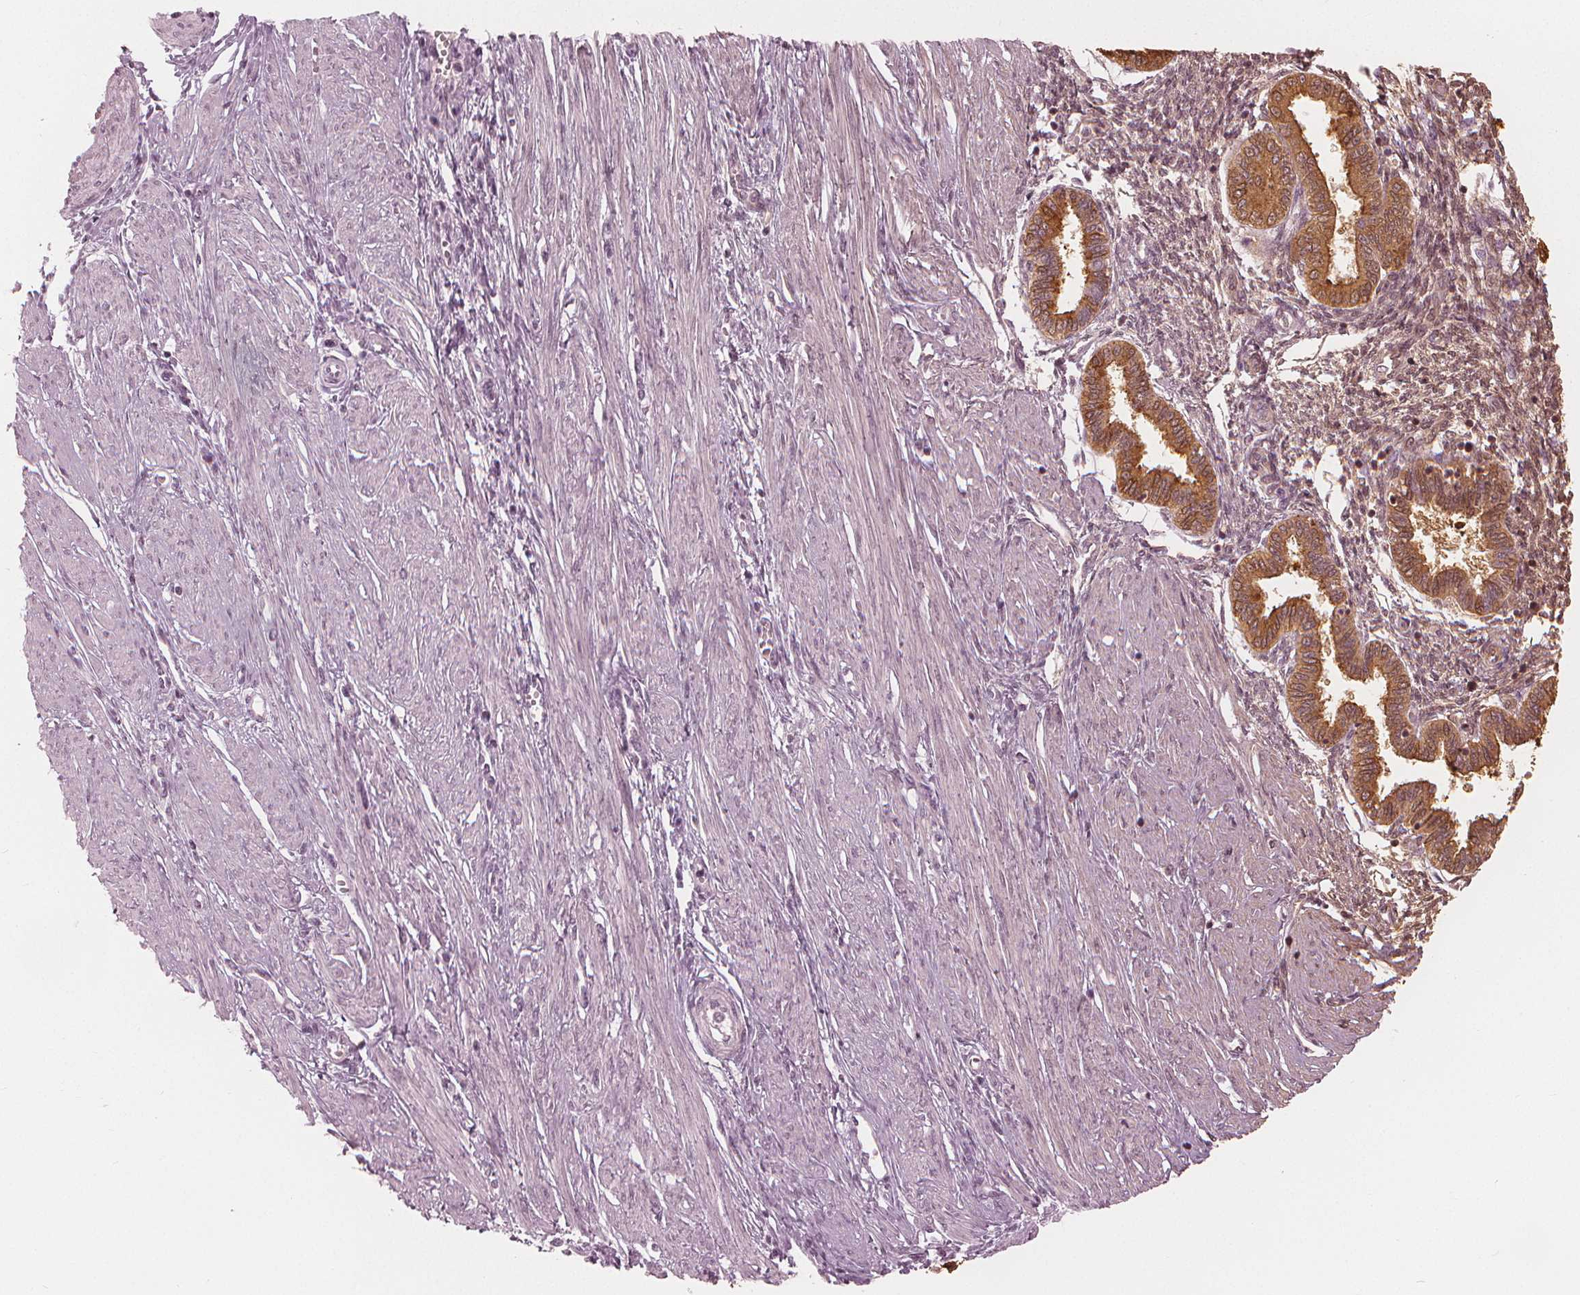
{"staining": {"intensity": "negative", "quantity": "none", "location": "none"}, "tissue": "endometrium", "cell_type": "Cells in endometrial stroma", "image_type": "normal", "snomed": [{"axis": "morphology", "description": "Normal tissue, NOS"}, {"axis": "topography", "description": "Endometrium"}], "caption": "This is an immunohistochemistry histopathology image of benign endometrium. There is no staining in cells in endometrial stroma.", "gene": "PAEP", "patient": {"sex": "female", "age": 33}}